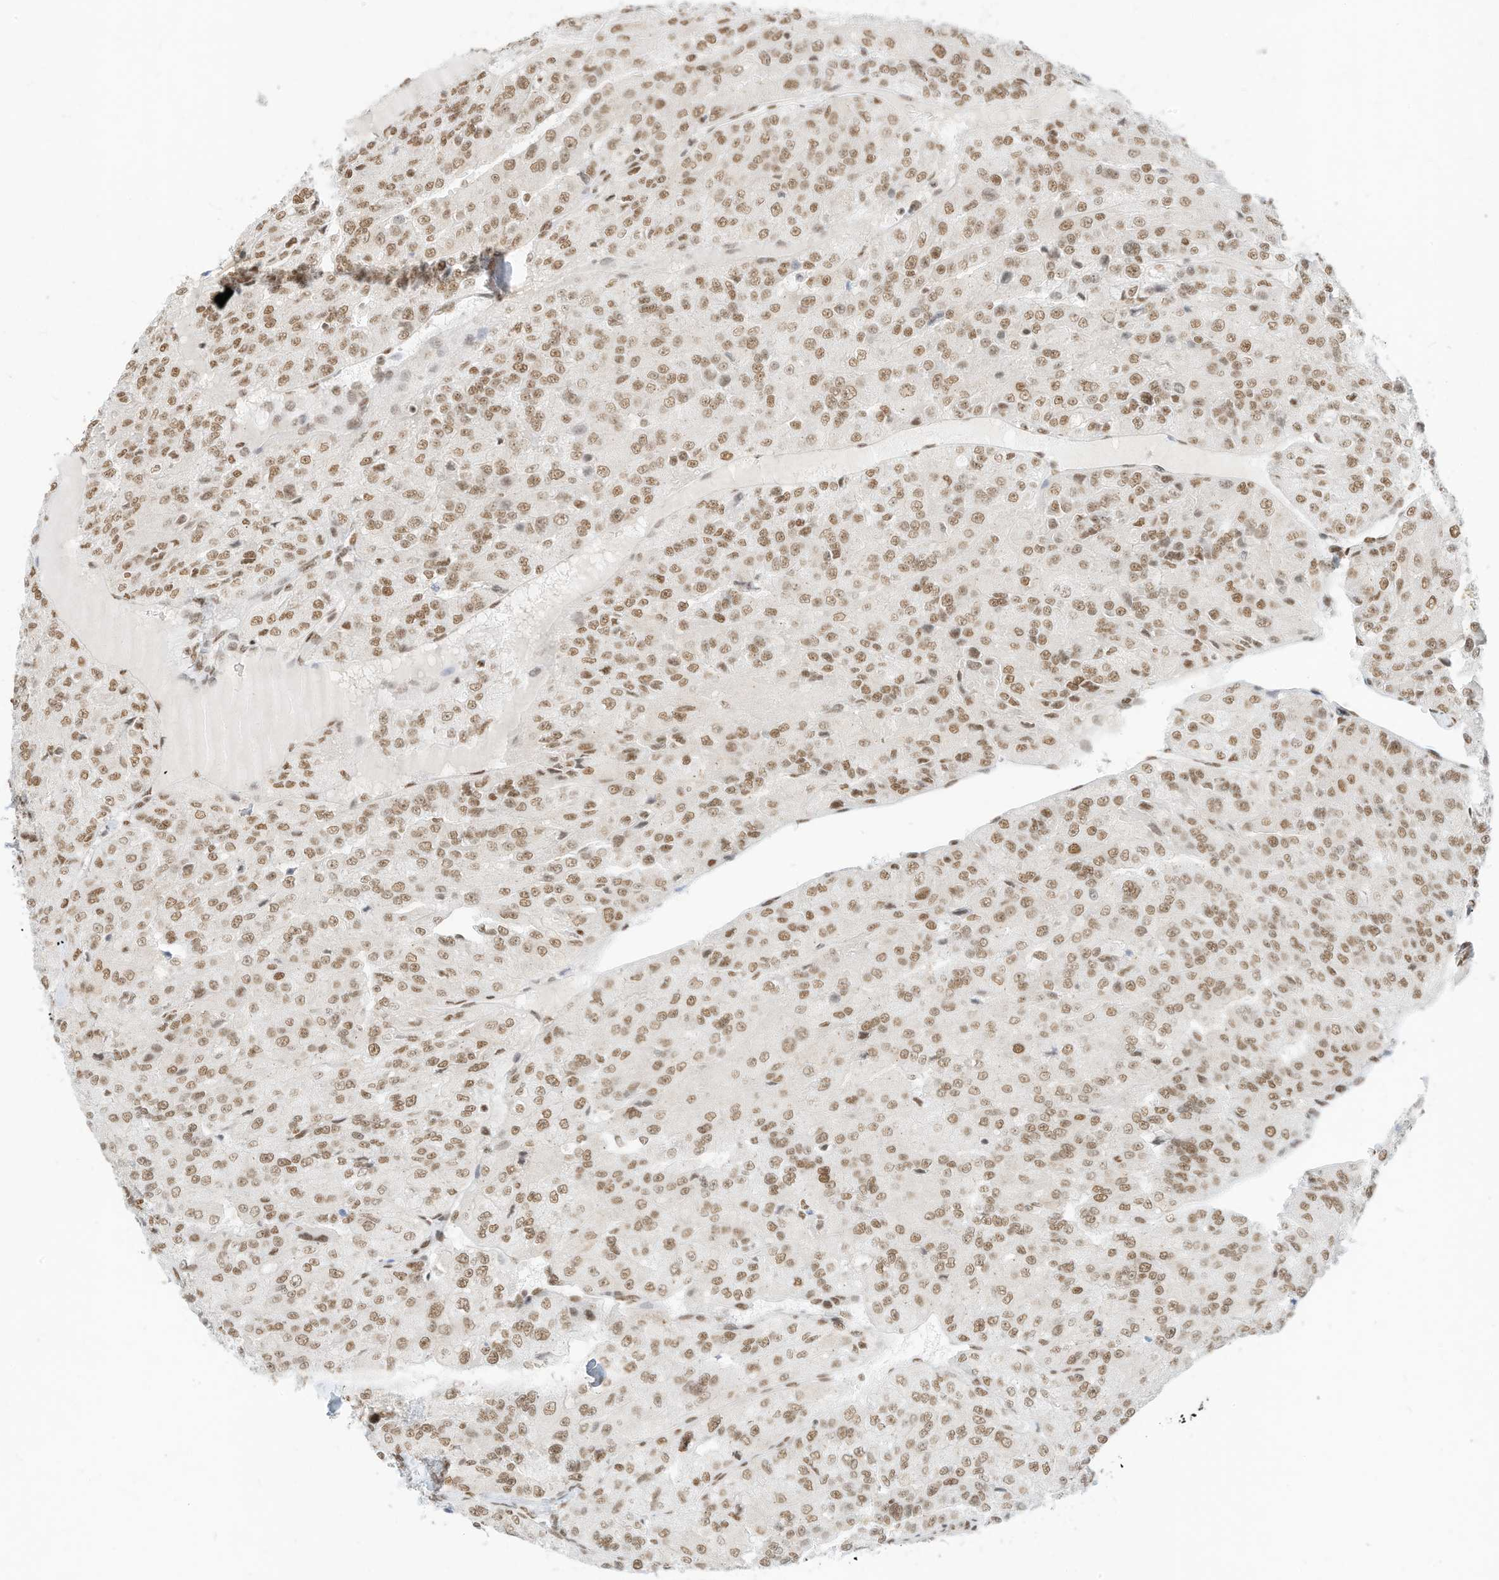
{"staining": {"intensity": "moderate", "quantity": ">75%", "location": "nuclear"}, "tissue": "renal cancer", "cell_type": "Tumor cells", "image_type": "cancer", "snomed": [{"axis": "morphology", "description": "Adenocarcinoma, NOS"}, {"axis": "topography", "description": "Kidney"}], "caption": "Protein staining by IHC exhibits moderate nuclear positivity in approximately >75% of tumor cells in renal adenocarcinoma. (DAB (3,3'-diaminobenzidine) IHC, brown staining for protein, blue staining for nuclei).", "gene": "SMARCA2", "patient": {"sex": "female", "age": 63}}